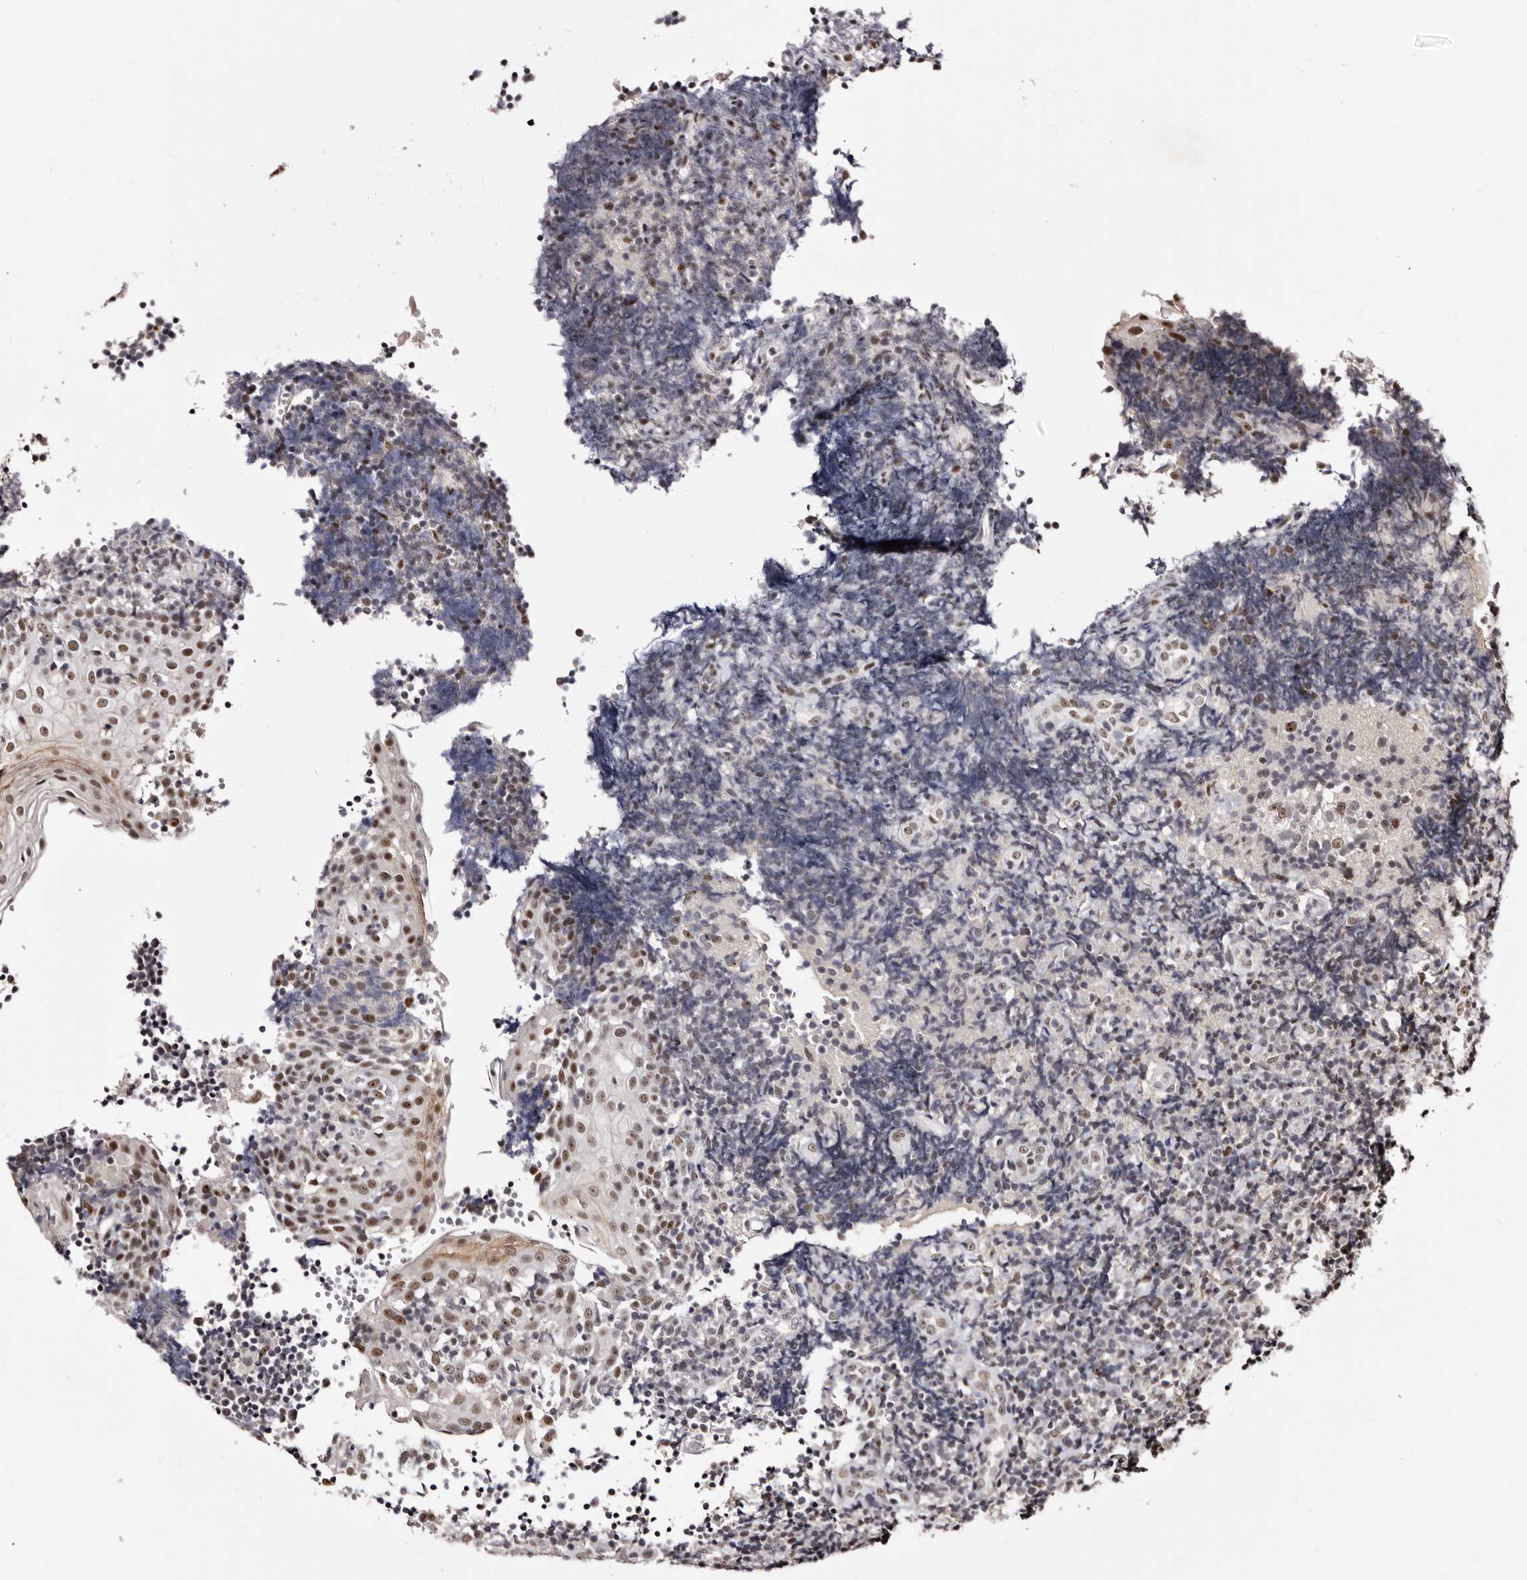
{"staining": {"intensity": "moderate", "quantity": "<25%", "location": "nuclear"}, "tissue": "tonsil", "cell_type": "Germinal center cells", "image_type": "normal", "snomed": [{"axis": "morphology", "description": "Normal tissue, NOS"}, {"axis": "topography", "description": "Tonsil"}], "caption": "This histopathology image demonstrates normal tonsil stained with immunohistochemistry to label a protein in brown. The nuclear of germinal center cells show moderate positivity for the protein. Nuclei are counter-stained blue.", "gene": "ANAPC11", "patient": {"sex": "female", "age": 40}}